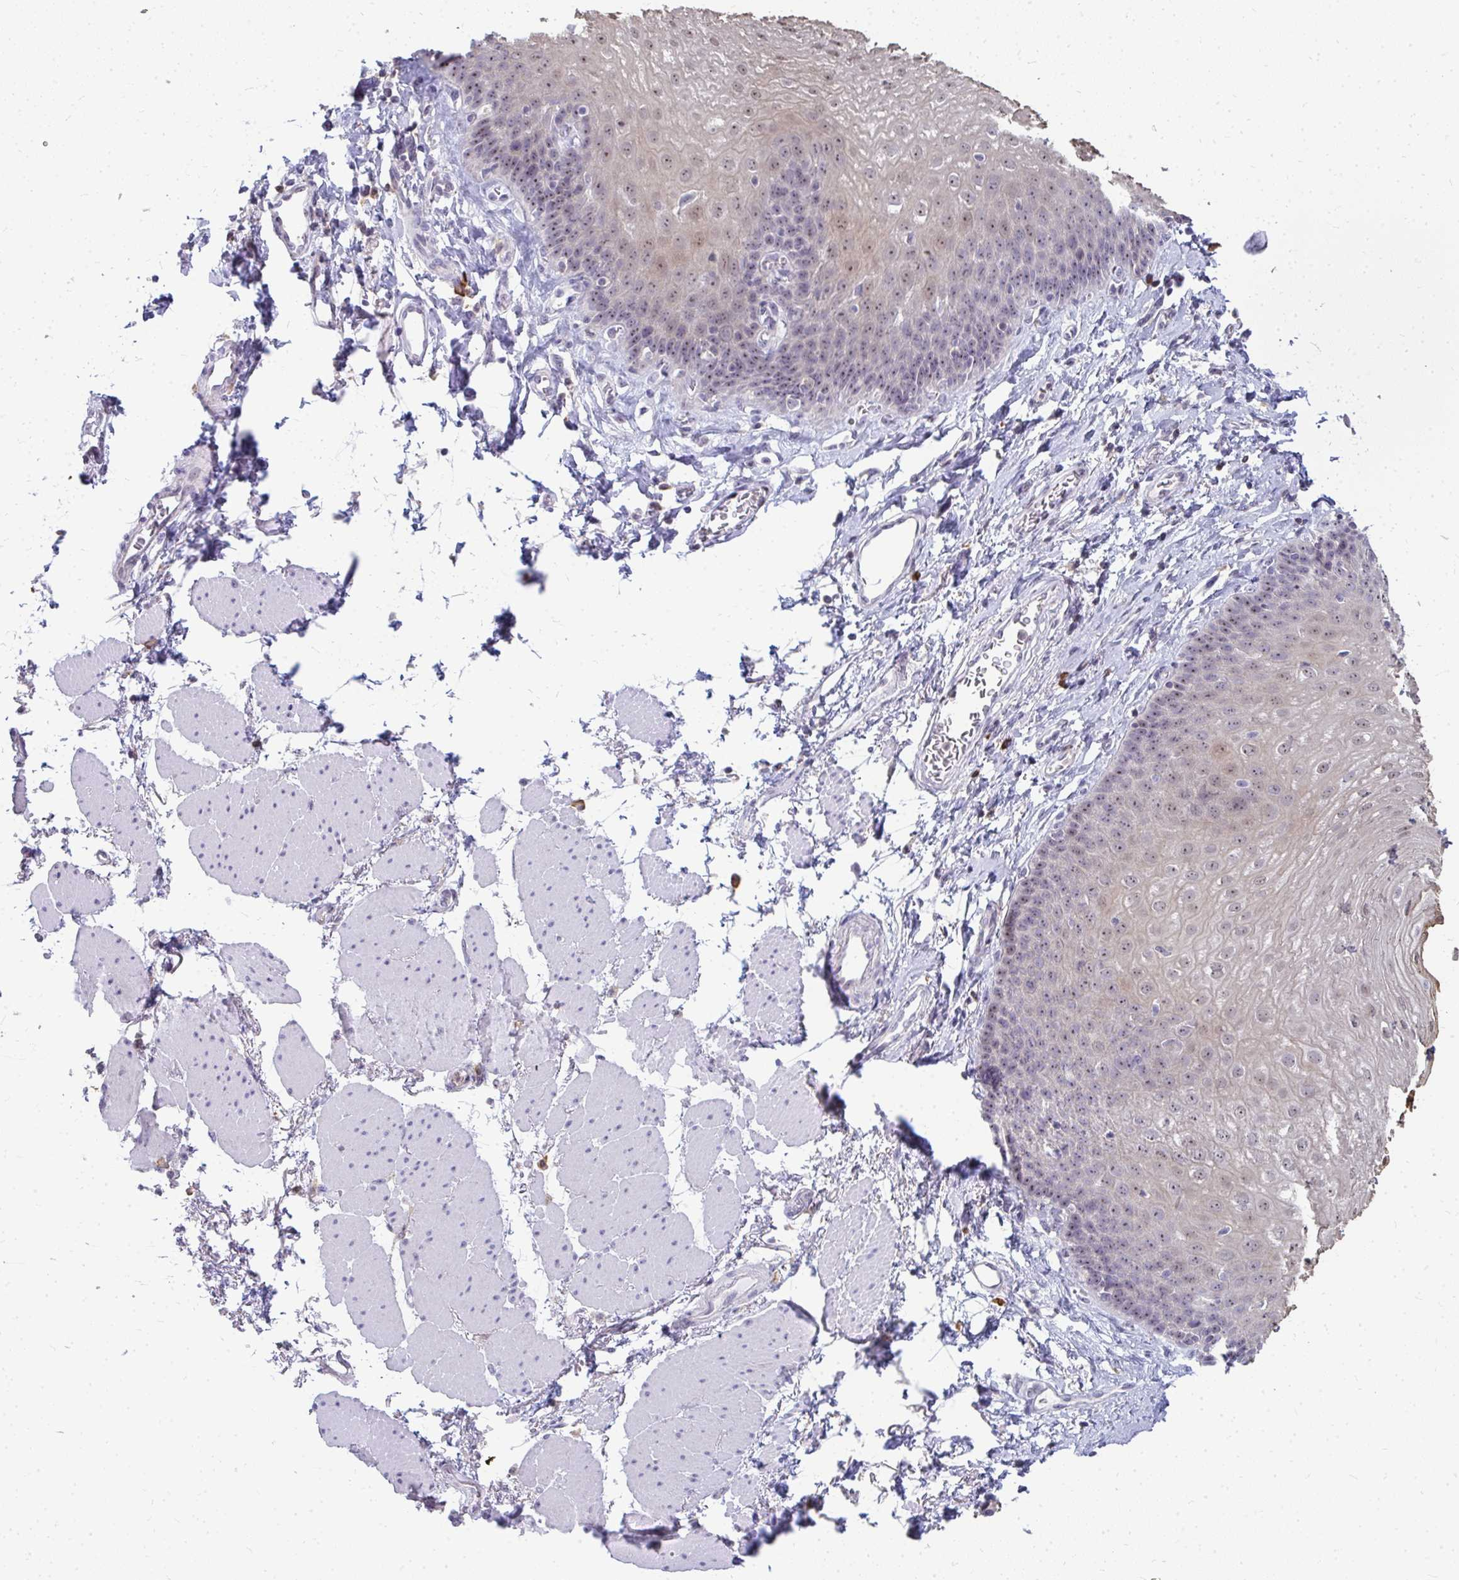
{"staining": {"intensity": "weak", "quantity": ">75%", "location": "cytoplasmic/membranous,nuclear"}, "tissue": "esophagus", "cell_type": "Squamous epithelial cells", "image_type": "normal", "snomed": [{"axis": "morphology", "description": "Normal tissue, NOS"}, {"axis": "topography", "description": "Esophagus"}], "caption": "Immunohistochemical staining of unremarkable esophagus reveals low levels of weak cytoplasmic/membranous,nuclear staining in approximately >75% of squamous epithelial cells.", "gene": "FAM9A", "patient": {"sex": "female", "age": 81}}